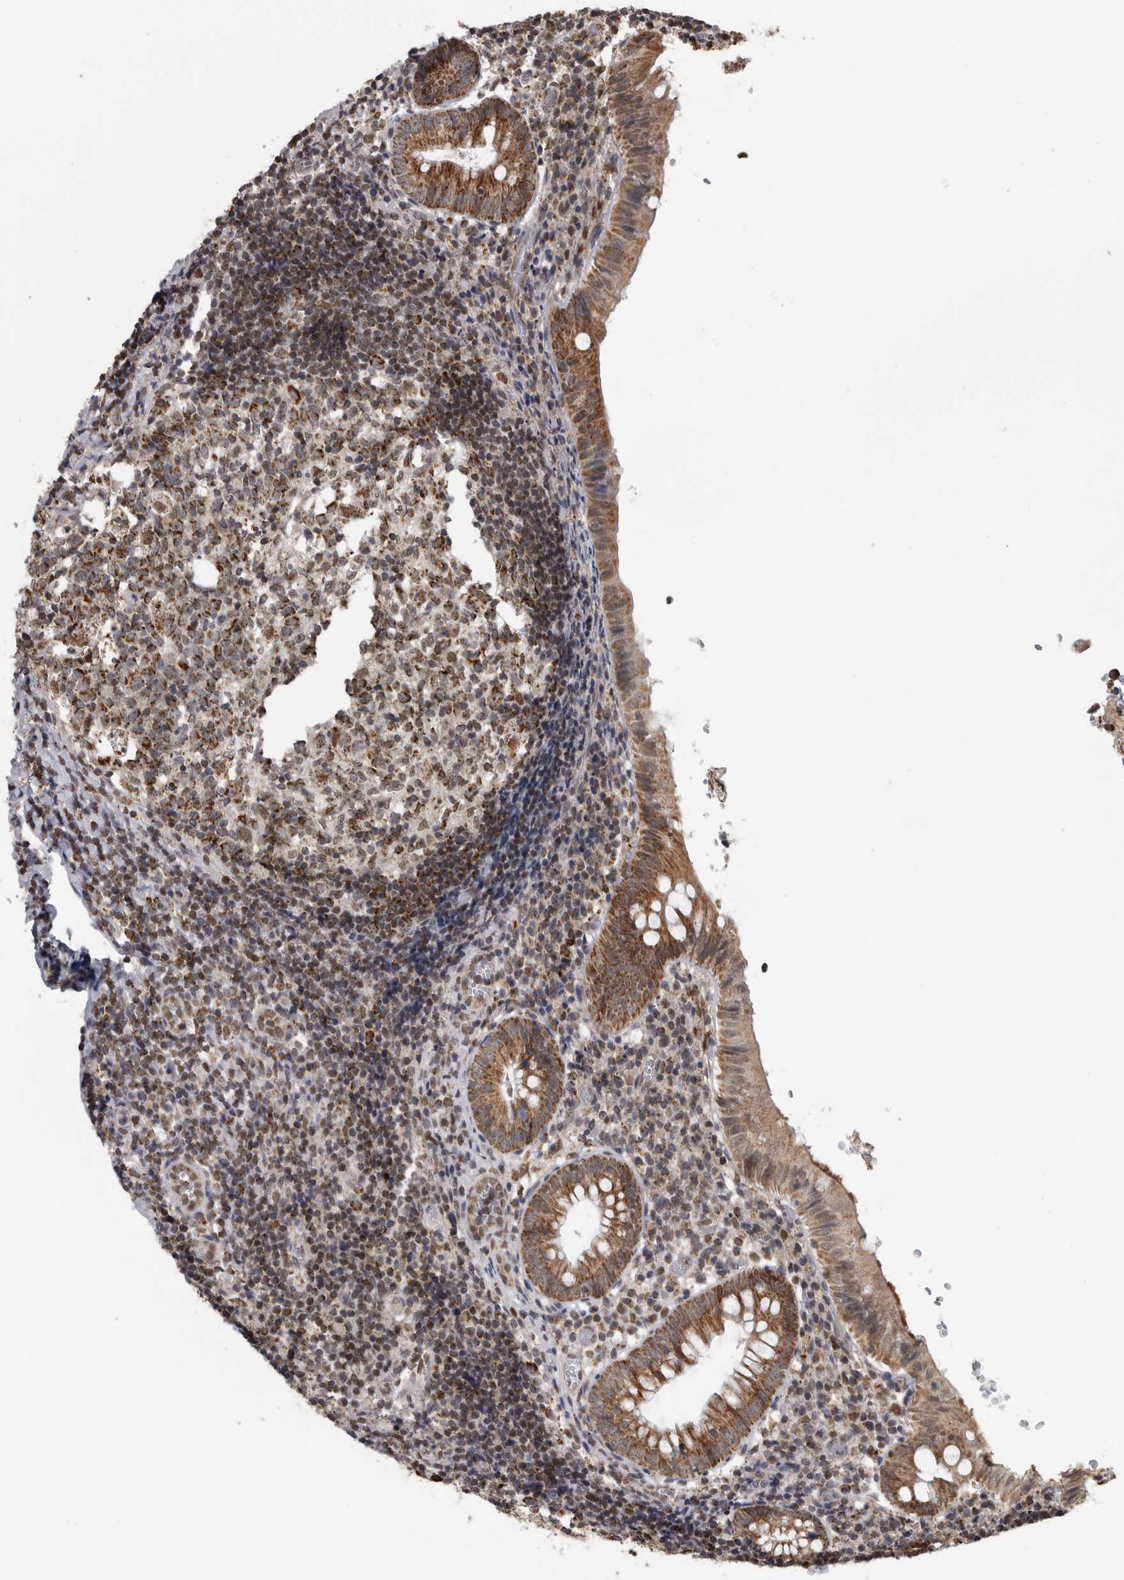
{"staining": {"intensity": "moderate", "quantity": ">75%", "location": "cytoplasmic/membranous"}, "tissue": "appendix", "cell_type": "Glandular cells", "image_type": "normal", "snomed": [{"axis": "morphology", "description": "Normal tissue, NOS"}, {"axis": "topography", "description": "Appendix"}], "caption": "High-power microscopy captured an immunohistochemistry (IHC) photomicrograph of benign appendix, revealing moderate cytoplasmic/membranous positivity in about >75% of glandular cells.", "gene": "OR2K2", "patient": {"sex": "male", "age": 8}}